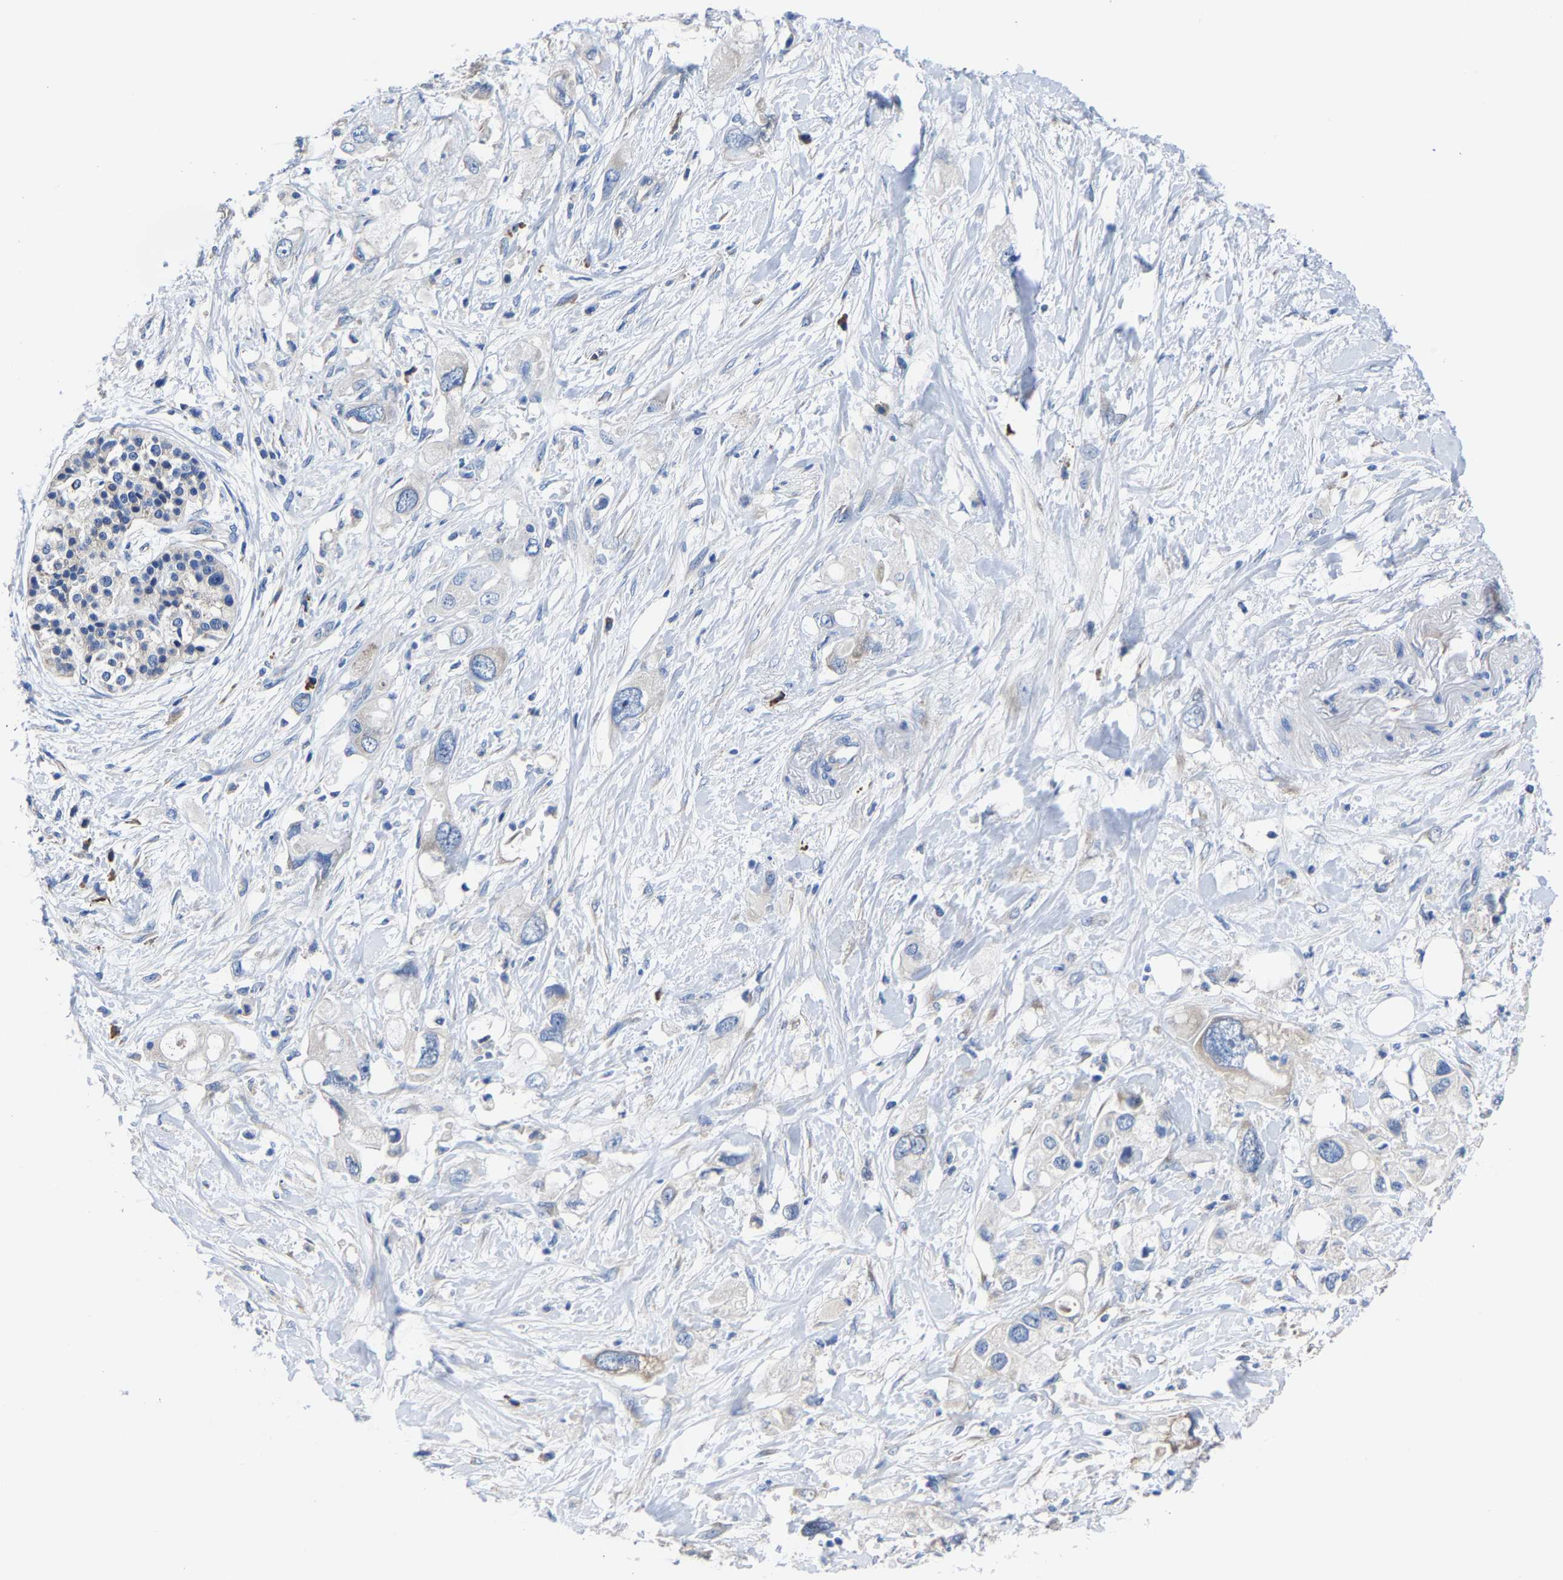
{"staining": {"intensity": "negative", "quantity": "none", "location": "none"}, "tissue": "pancreatic cancer", "cell_type": "Tumor cells", "image_type": "cancer", "snomed": [{"axis": "morphology", "description": "Adenocarcinoma, NOS"}, {"axis": "topography", "description": "Pancreas"}], "caption": "Tumor cells are negative for protein expression in human adenocarcinoma (pancreatic). (Stains: DAB (3,3'-diaminobenzidine) immunohistochemistry (IHC) with hematoxylin counter stain, Microscopy: brightfield microscopy at high magnification).", "gene": "SRPK2", "patient": {"sex": "female", "age": 56}}